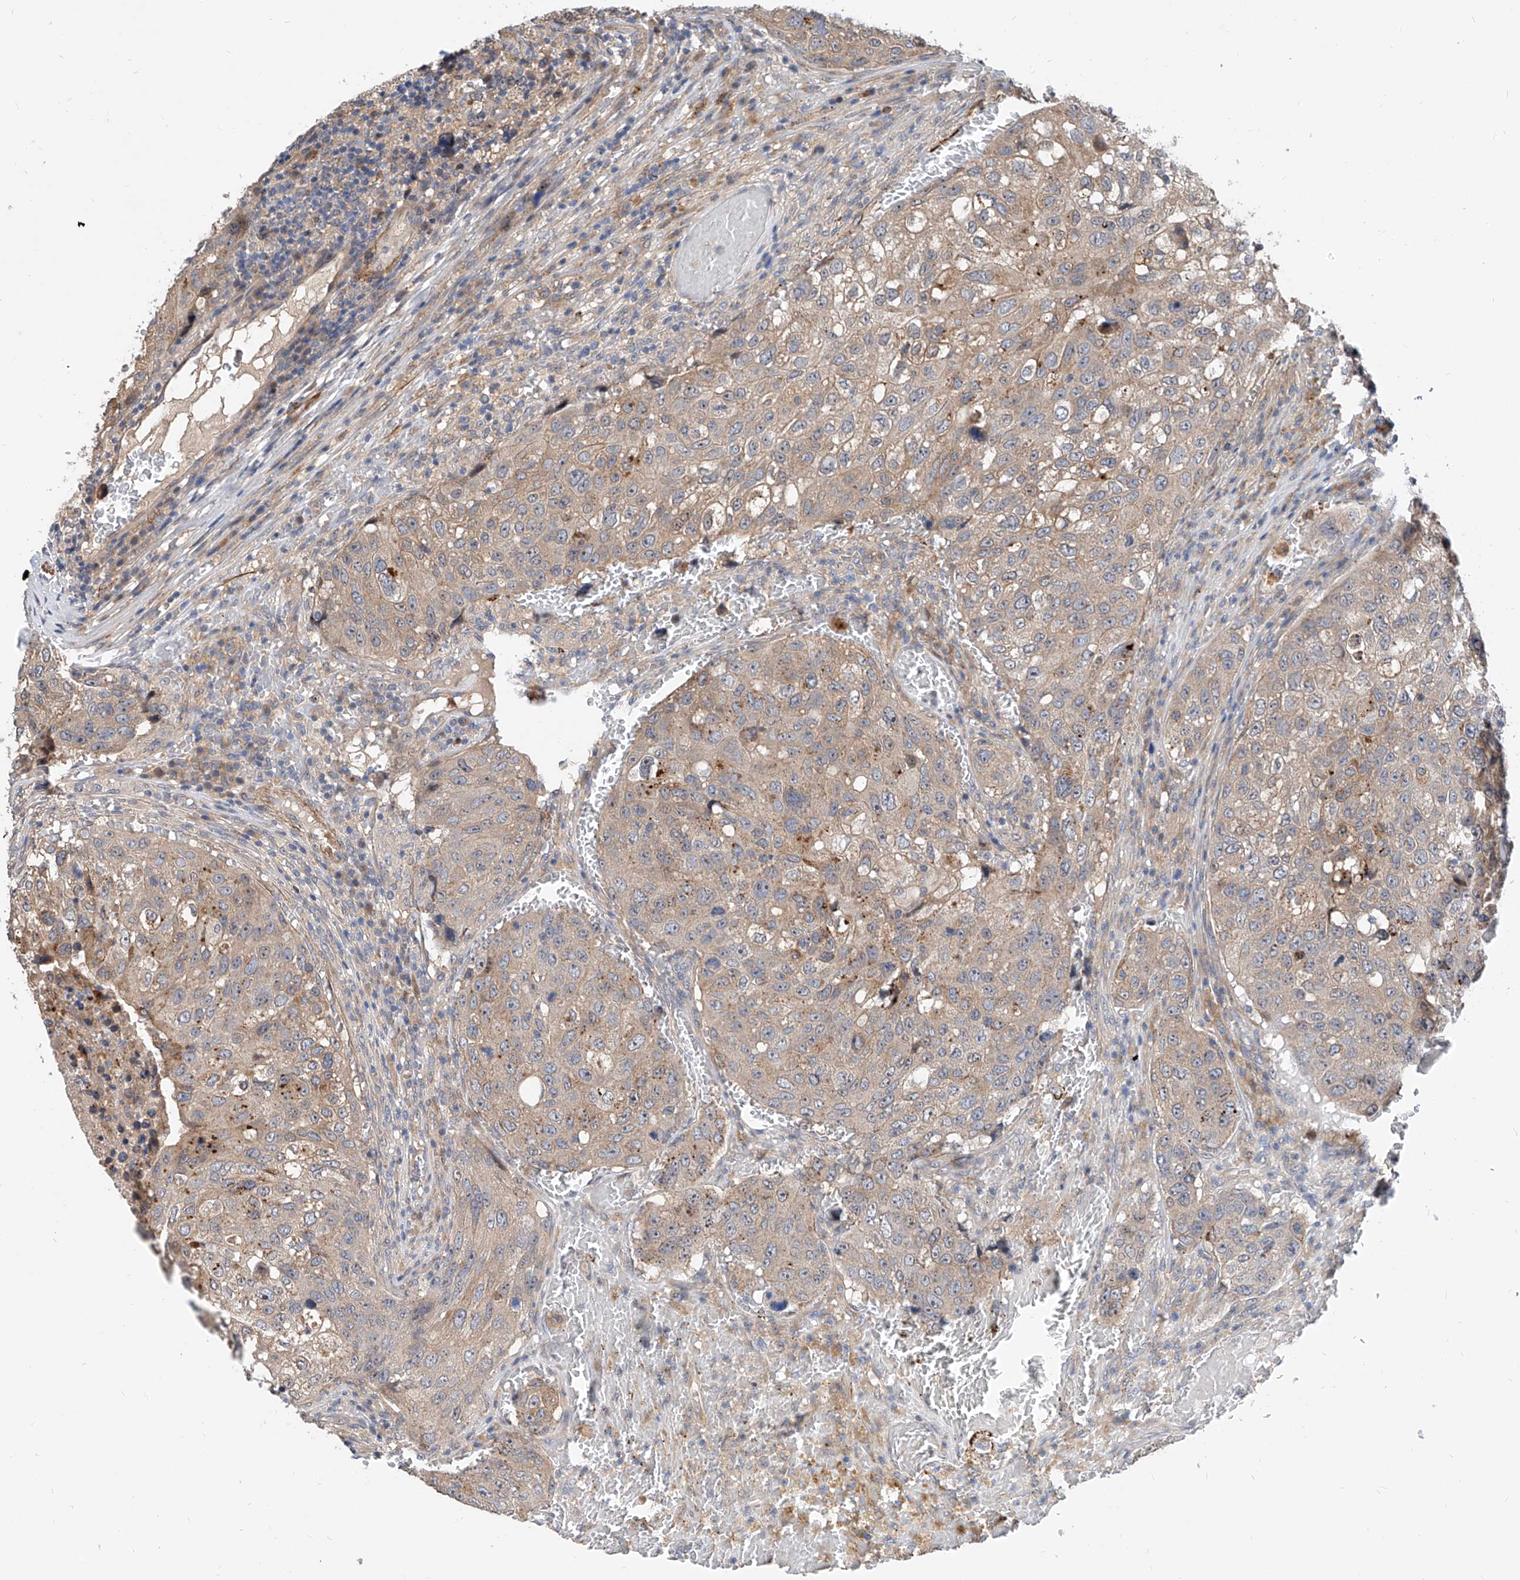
{"staining": {"intensity": "weak", "quantity": "25%-75%", "location": "cytoplasmic/membranous"}, "tissue": "urothelial cancer", "cell_type": "Tumor cells", "image_type": "cancer", "snomed": [{"axis": "morphology", "description": "Urothelial carcinoma, High grade"}, {"axis": "topography", "description": "Lymph node"}, {"axis": "topography", "description": "Urinary bladder"}], "caption": "This is an image of IHC staining of high-grade urothelial carcinoma, which shows weak staining in the cytoplasmic/membranous of tumor cells.", "gene": "MAGEE2", "patient": {"sex": "male", "age": 51}}